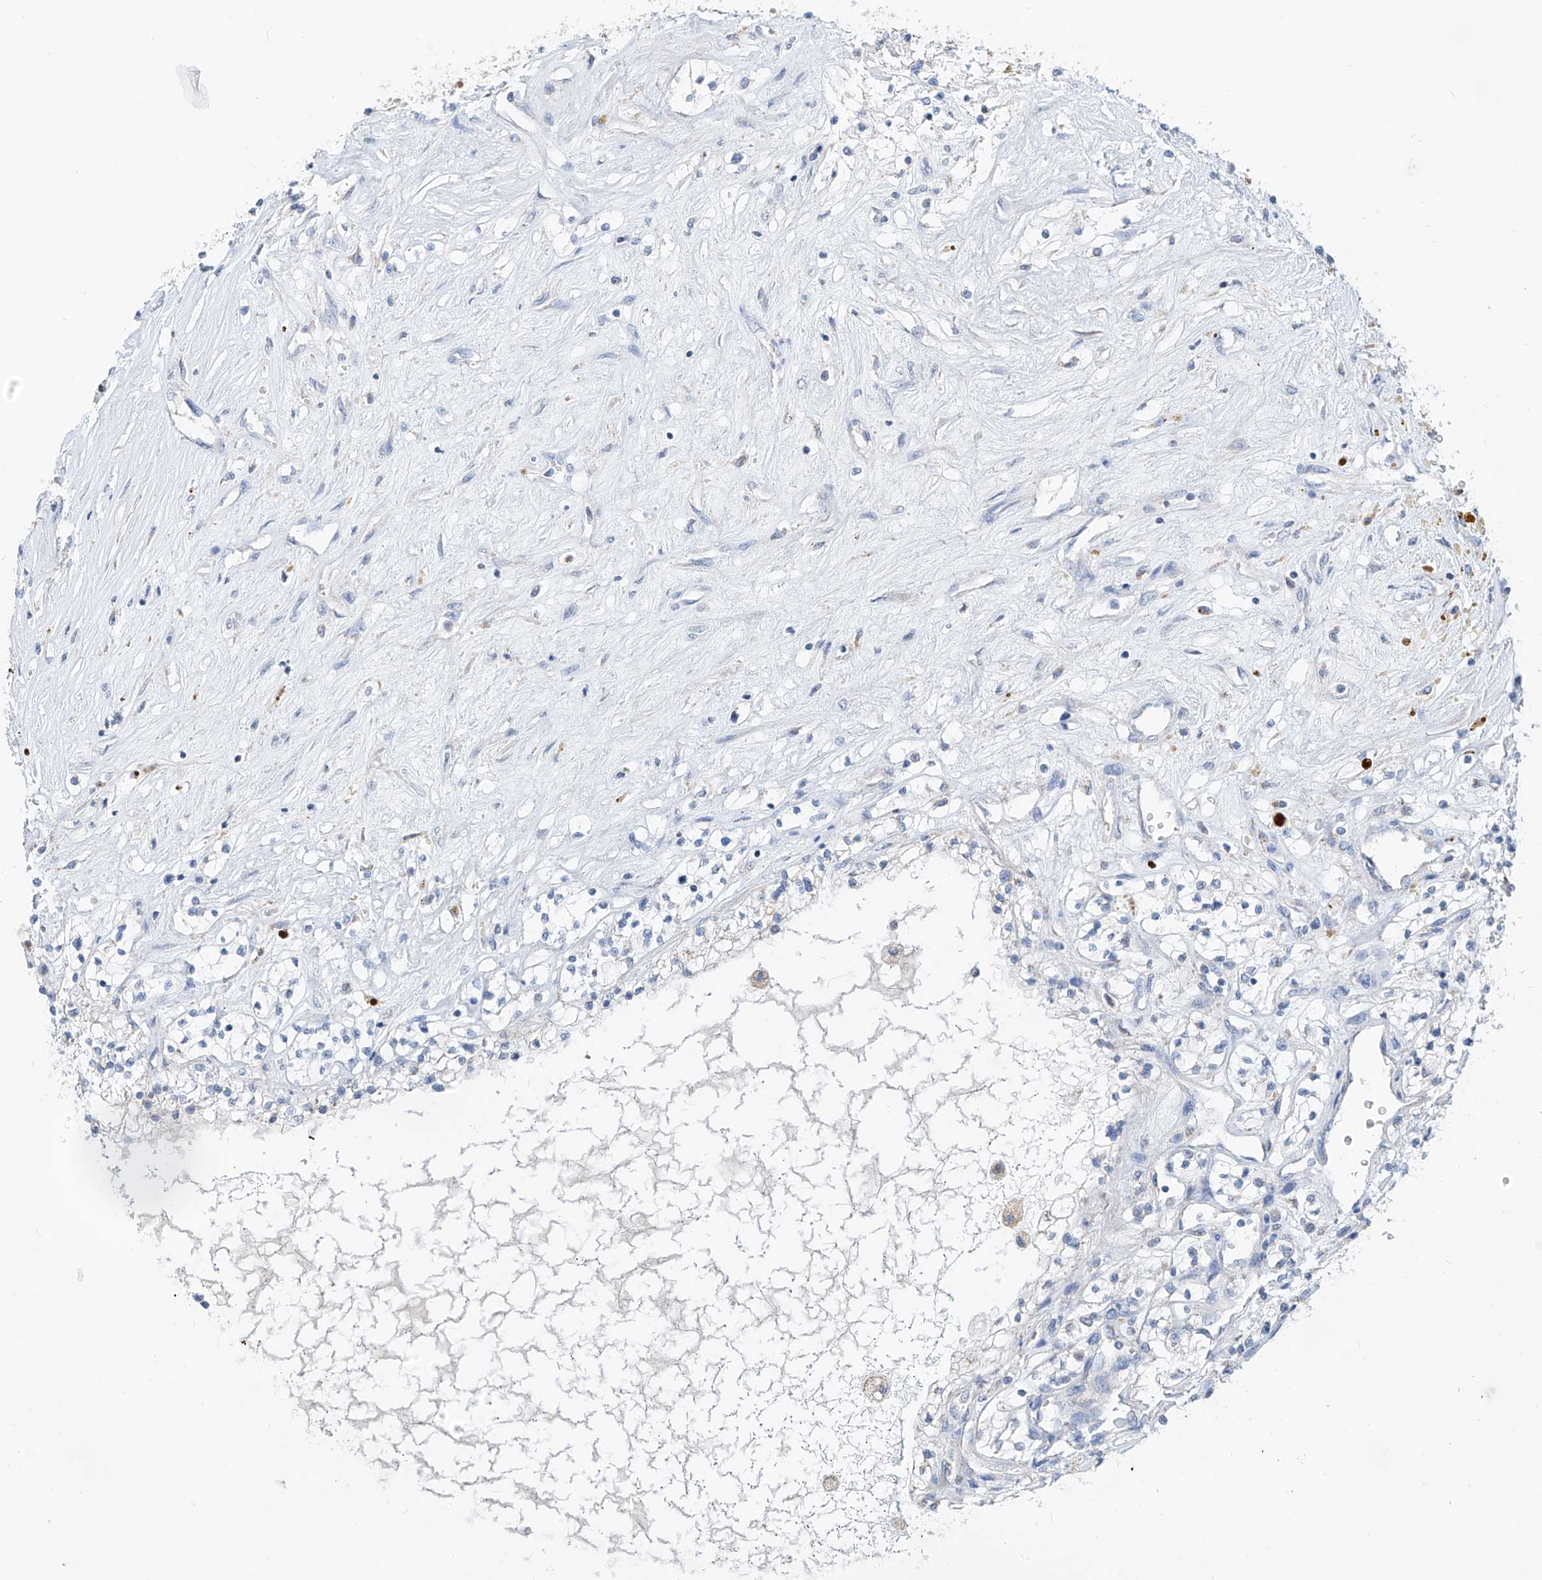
{"staining": {"intensity": "negative", "quantity": "none", "location": "none"}, "tissue": "renal cancer", "cell_type": "Tumor cells", "image_type": "cancer", "snomed": [{"axis": "morphology", "description": "Normal tissue, NOS"}, {"axis": "morphology", "description": "Adenocarcinoma, NOS"}, {"axis": "topography", "description": "Kidney"}], "caption": "There is no significant positivity in tumor cells of renal cancer (adenocarcinoma). (DAB immunohistochemistry with hematoxylin counter stain).", "gene": "ZNF404", "patient": {"sex": "male", "age": 68}}